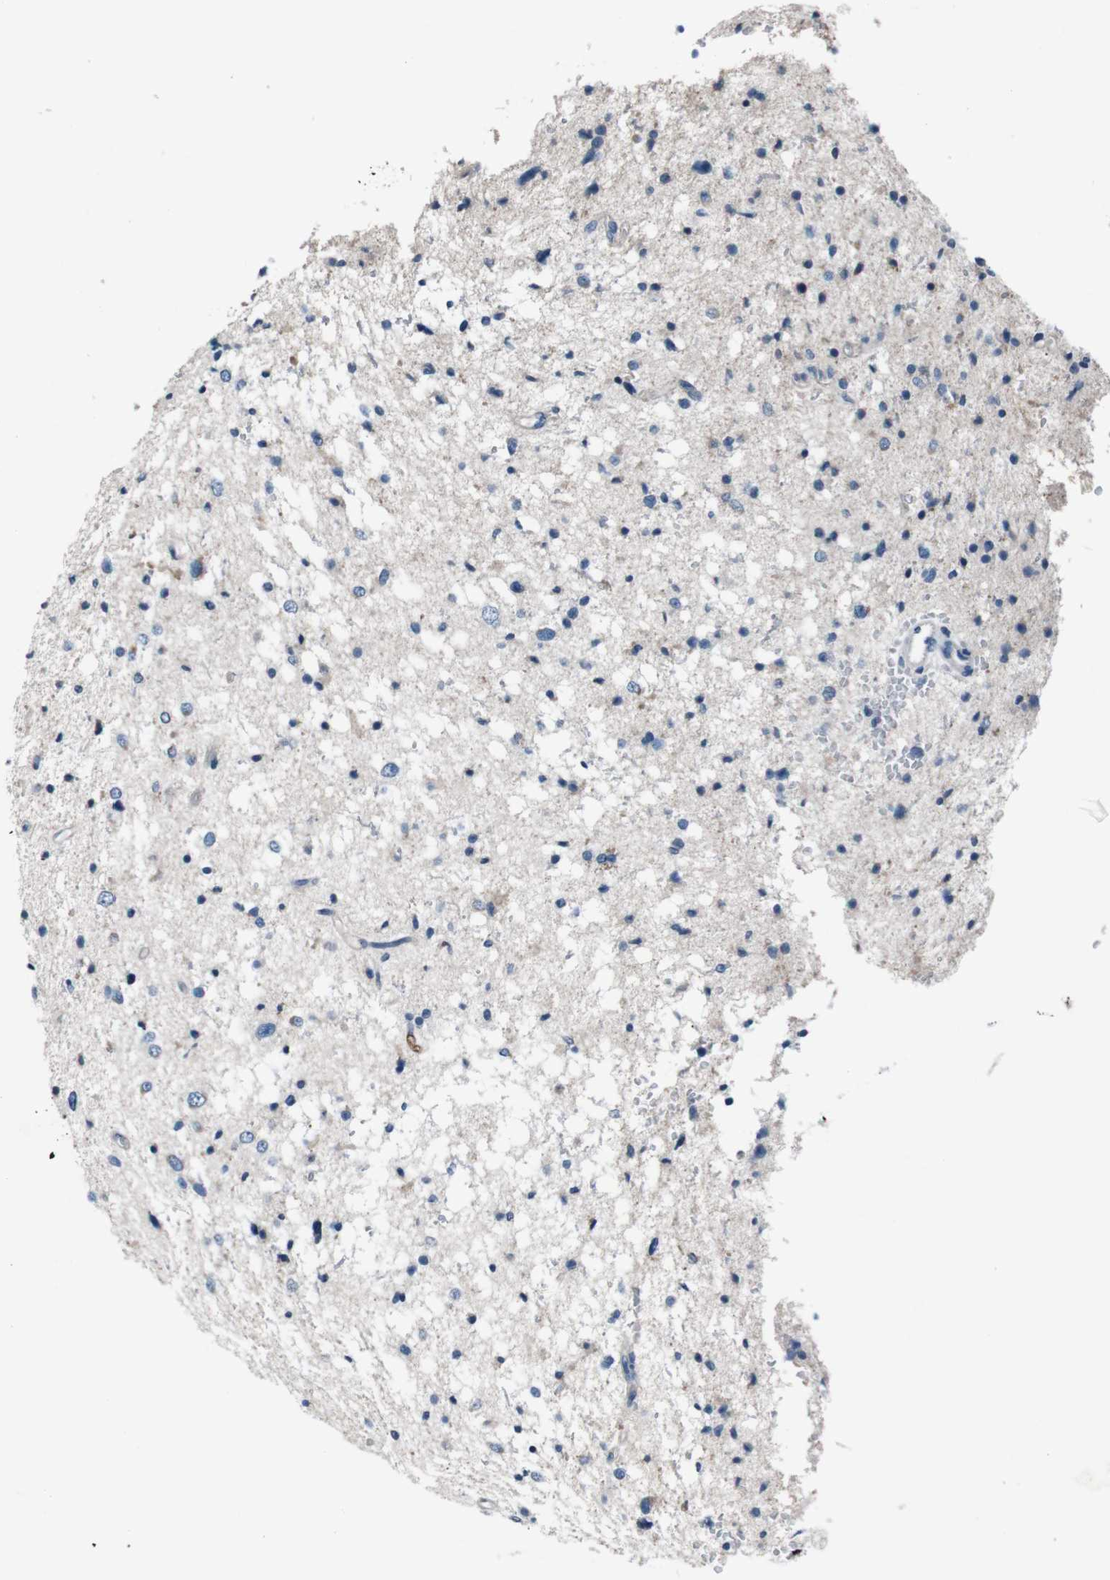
{"staining": {"intensity": "weak", "quantity": "<25%", "location": "cytoplasmic/membranous"}, "tissue": "glioma", "cell_type": "Tumor cells", "image_type": "cancer", "snomed": [{"axis": "morphology", "description": "Glioma, malignant, Low grade"}, {"axis": "topography", "description": "Brain"}], "caption": "DAB (3,3'-diaminobenzidine) immunohistochemical staining of glioma demonstrates no significant staining in tumor cells.", "gene": "LEP", "patient": {"sex": "female", "age": 37}}